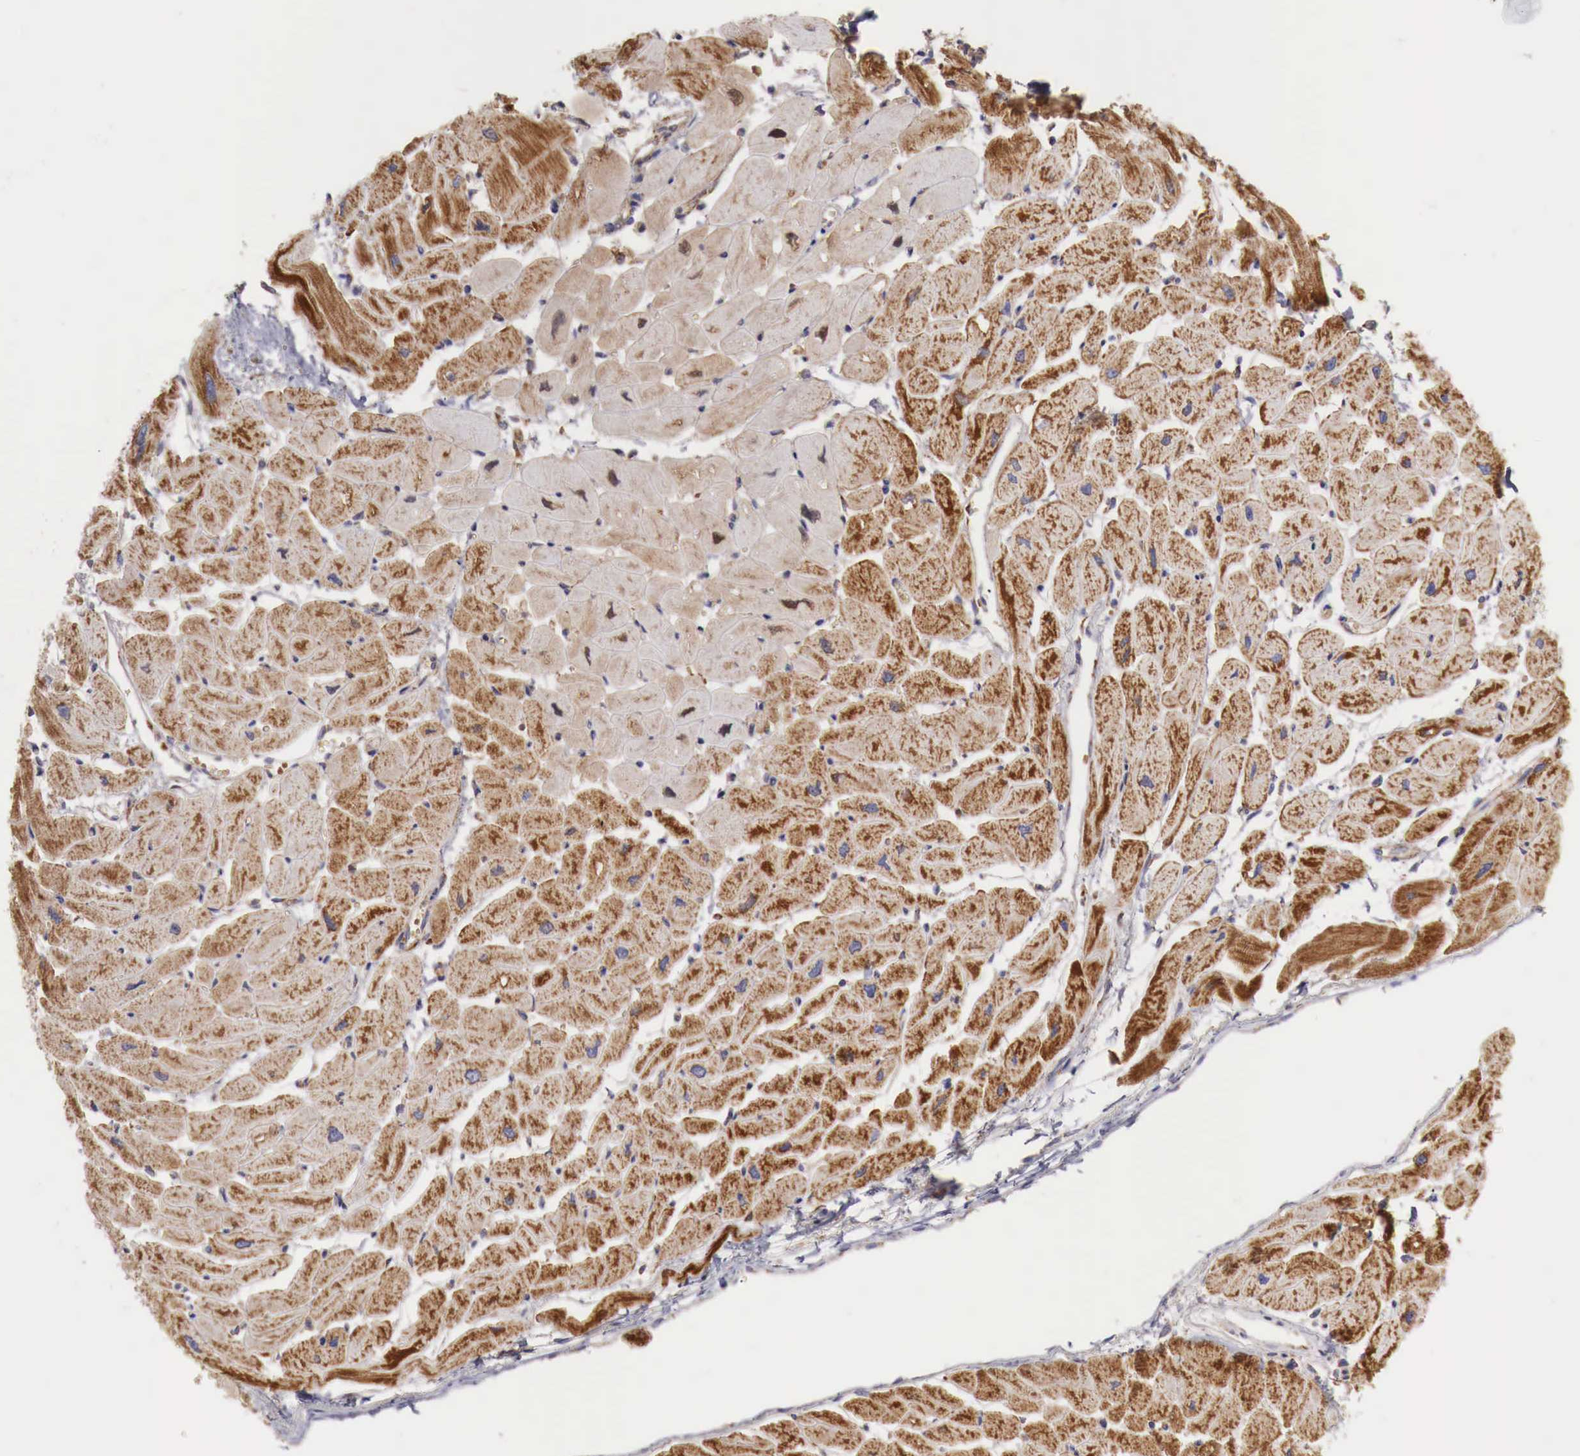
{"staining": {"intensity": "moderate", "quantity": "25%-75%", "location": "cytoplasmic/membranous"}, "tissue": "heart muscle", "cell_type": "Cardiomyocytes", "image_type": "normal", "snomed": [{"axis": "morphology", "description": "Normal tissue, NOS"}, {"axis": "topography", "description": "Heart"}], "caption": "Immunohistochemistry (IHC) micrograph of normal heart muscle stained for a protein (brown), which exhibits medium levels of moderate cytoplasmic/membranous expression in approximately 25%-75% of cardiomyocytes.", "gene": "XPNPEP3", "patient": {"sex": "female", "age": 54}}